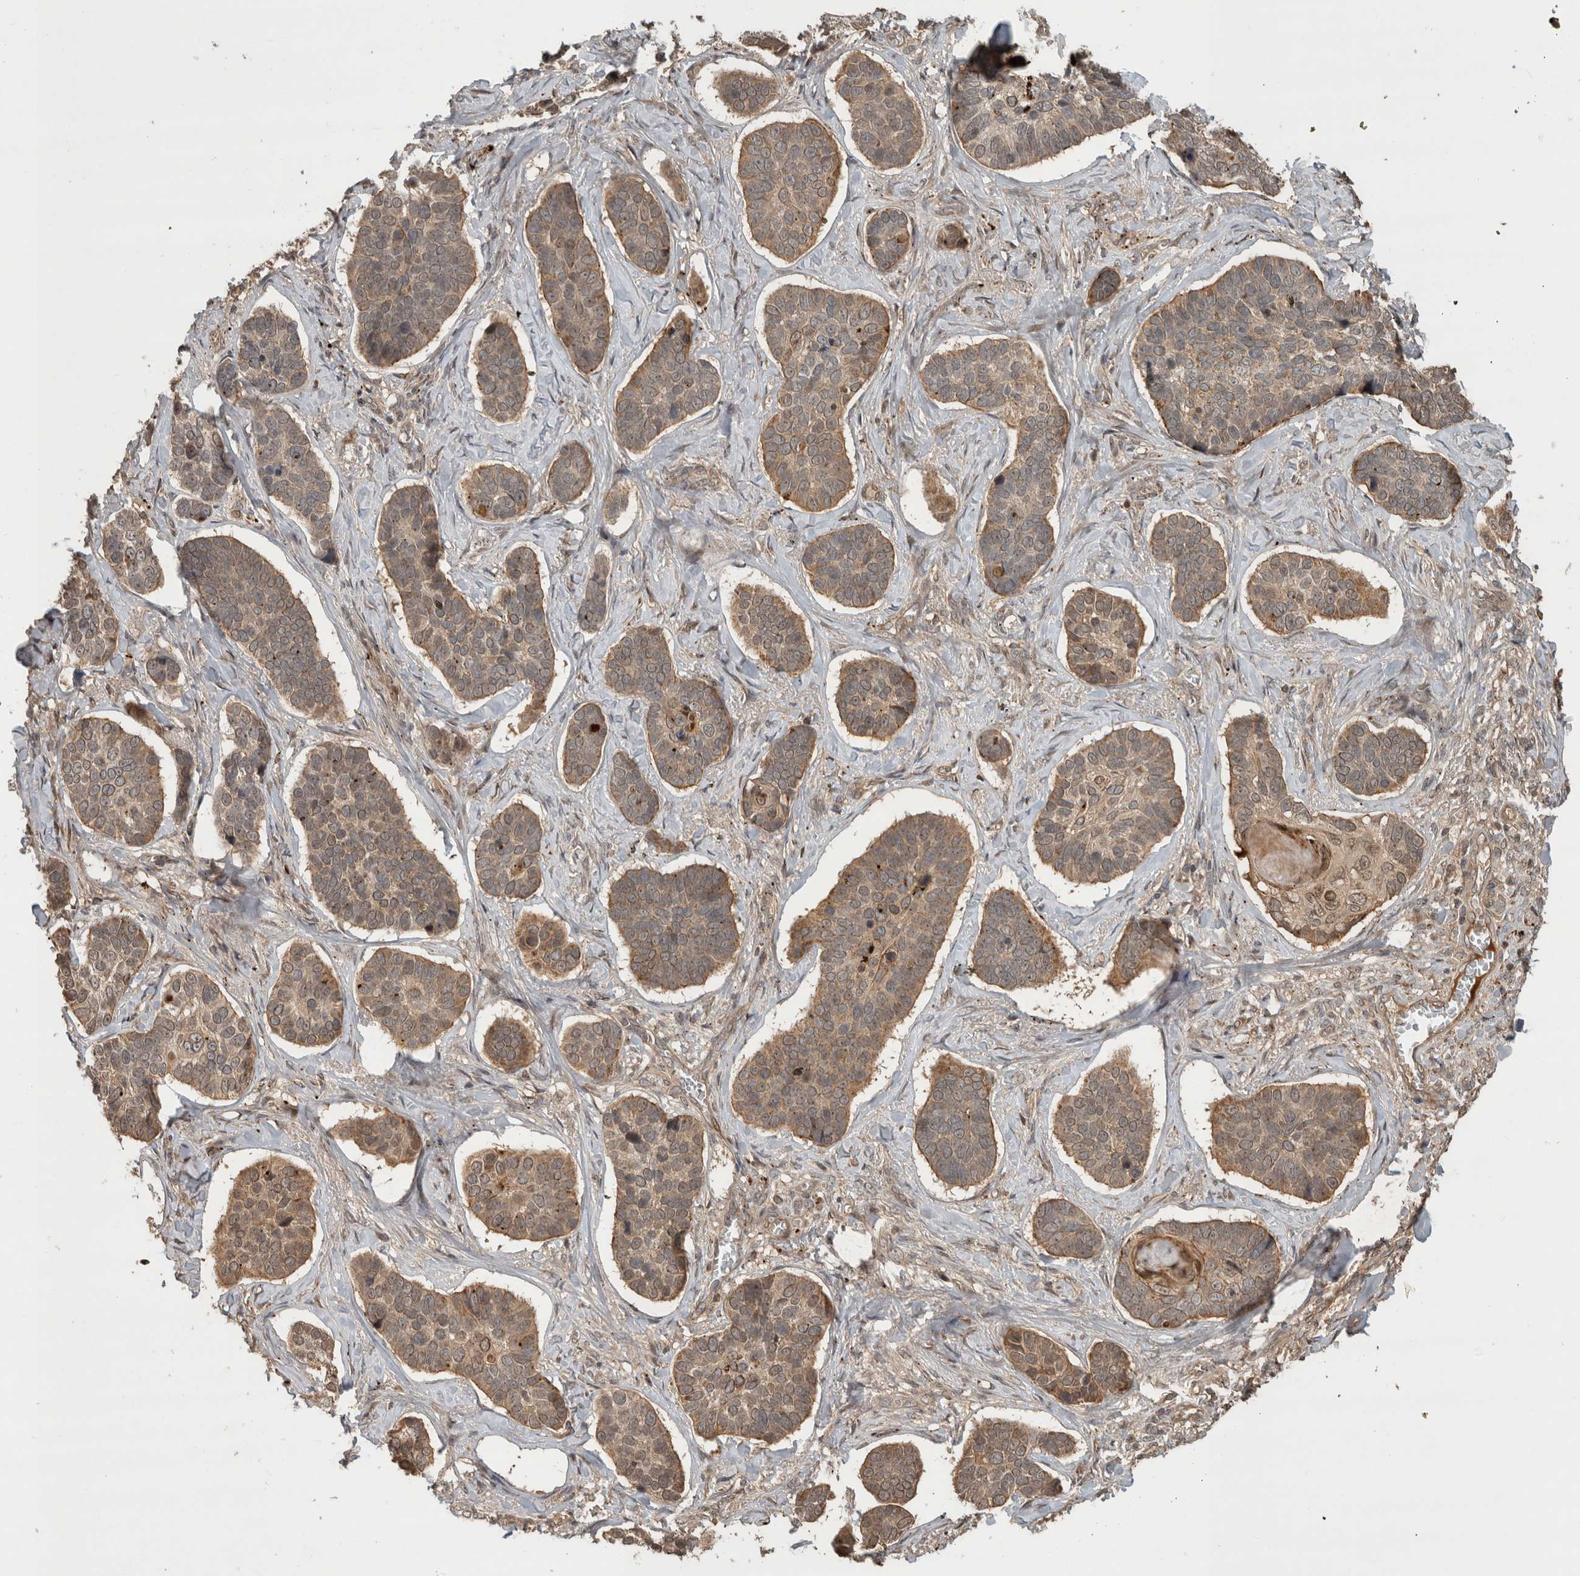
{"staining": {"intensity": "weak", "quantity": ">75%", "location": "cytoplasmic/membranous"}, "tissue": "skin cancer", "cell_type": "Tumor cells", "image_type": "cancer", "snomed": [{"axis": "morphology", "description": "Basal cell carcinoma"}, {"axis": "topography", "description": "Skin"}], "caption": "Immunohistochemistry staining of skin cancer (basal cell carcinoma), which demonstrates low levels of weak cytoplasmic/membranous positivity in approximately >75% of tumor cells indicating weak cytoplasmic/membranous protein positivity. The staining was performed using DAB (brown) for protein detection and nuclei were counterstained in hematoxylin (blue).", "gene": "PITPNC1", "patient": {"sex": "male", "age": 62}}